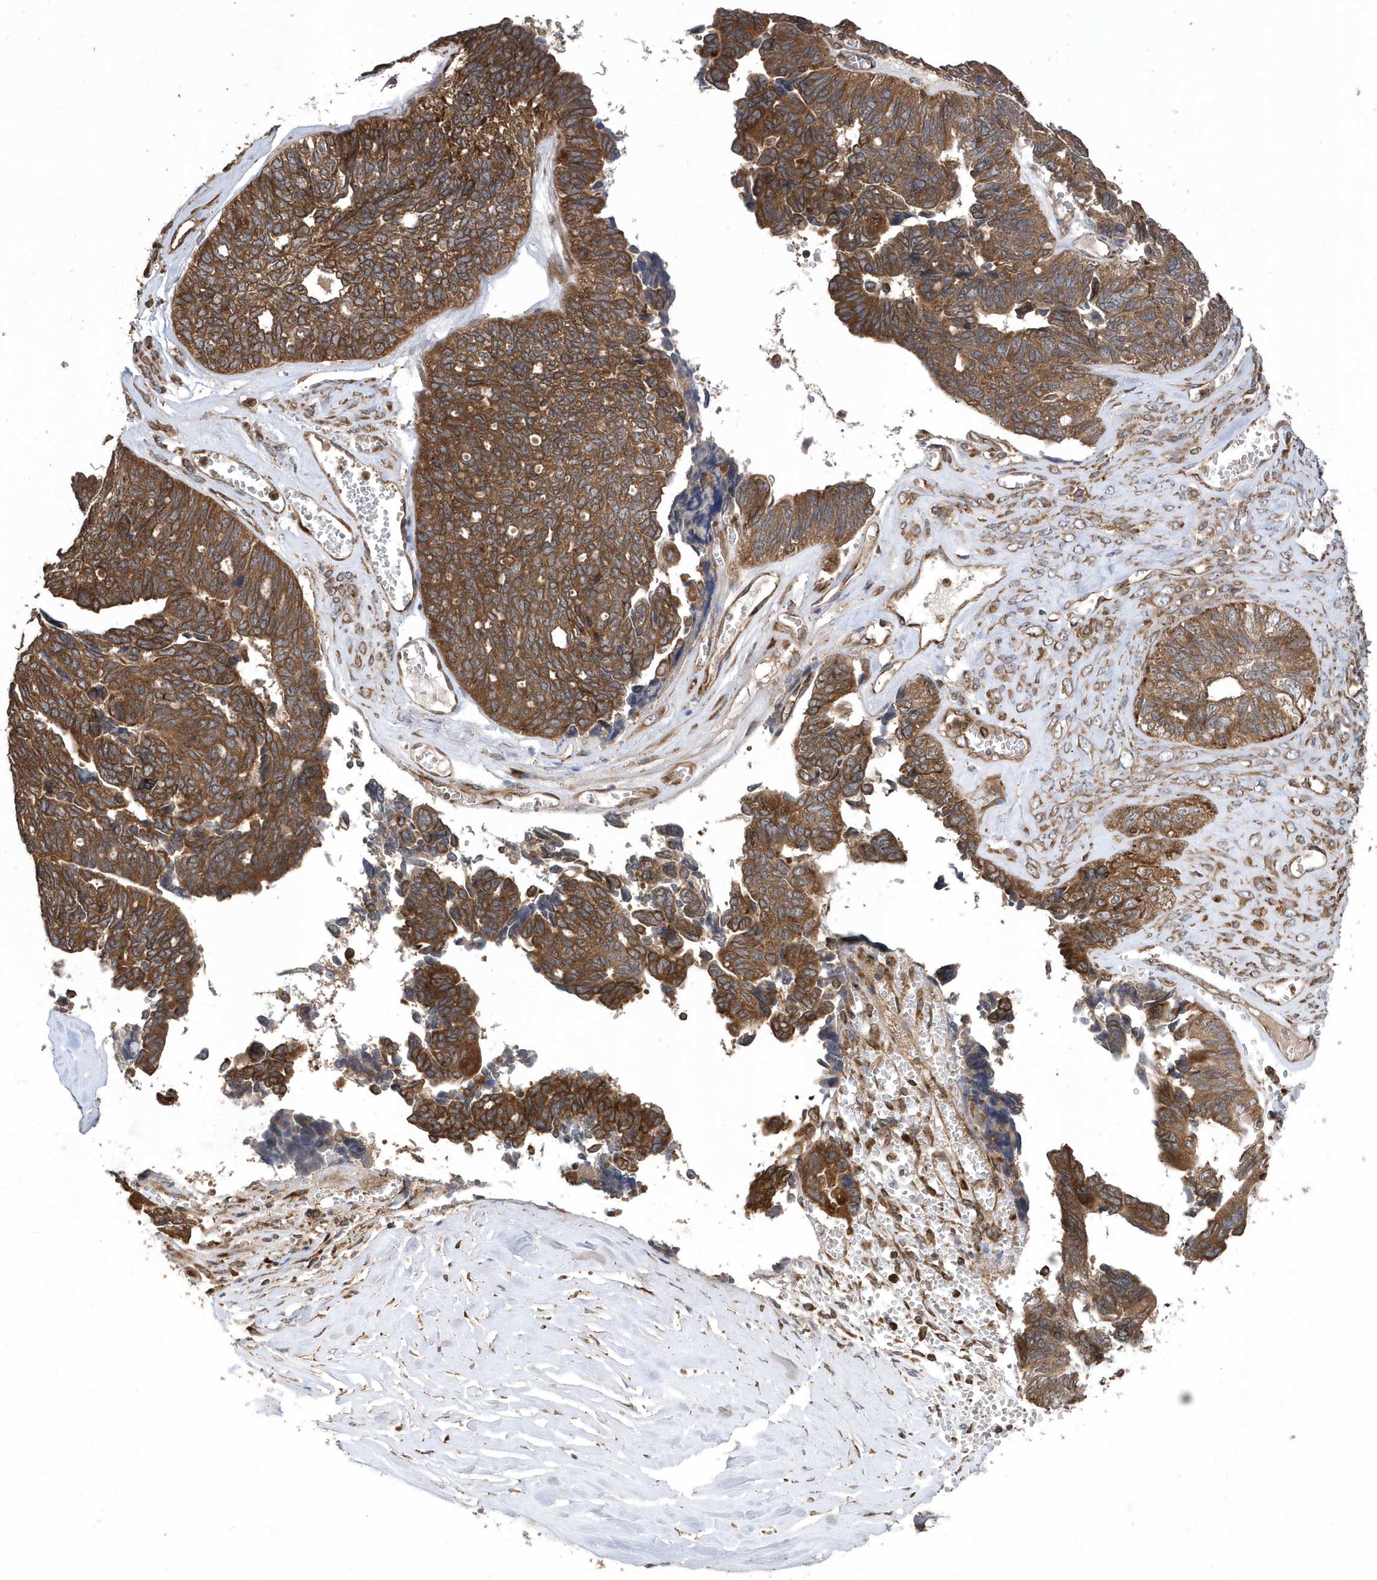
{"staining": {"intensity": "moderate", "quantity": ">75%", "location": "cytoplasmic/membranous"}, "tissue": "ovarian cancer", "cell_type": "Tumor cells", "image_type": "cancer", "snomed": [{"axis": "morphology", "description": "Cystadenocarcinoma, serous, NOS"}, {"axis": "topography", "description": "Ovary"}], "caption": "Human ovarian serous cystadenocarcinoma stained for a protein (brown) shows moderate cytoplasmic/membranous positive staining in approximately >75% of tumor cells.", "gene": "WASHC5", "patient": {"sex": "female", "age": 79}}